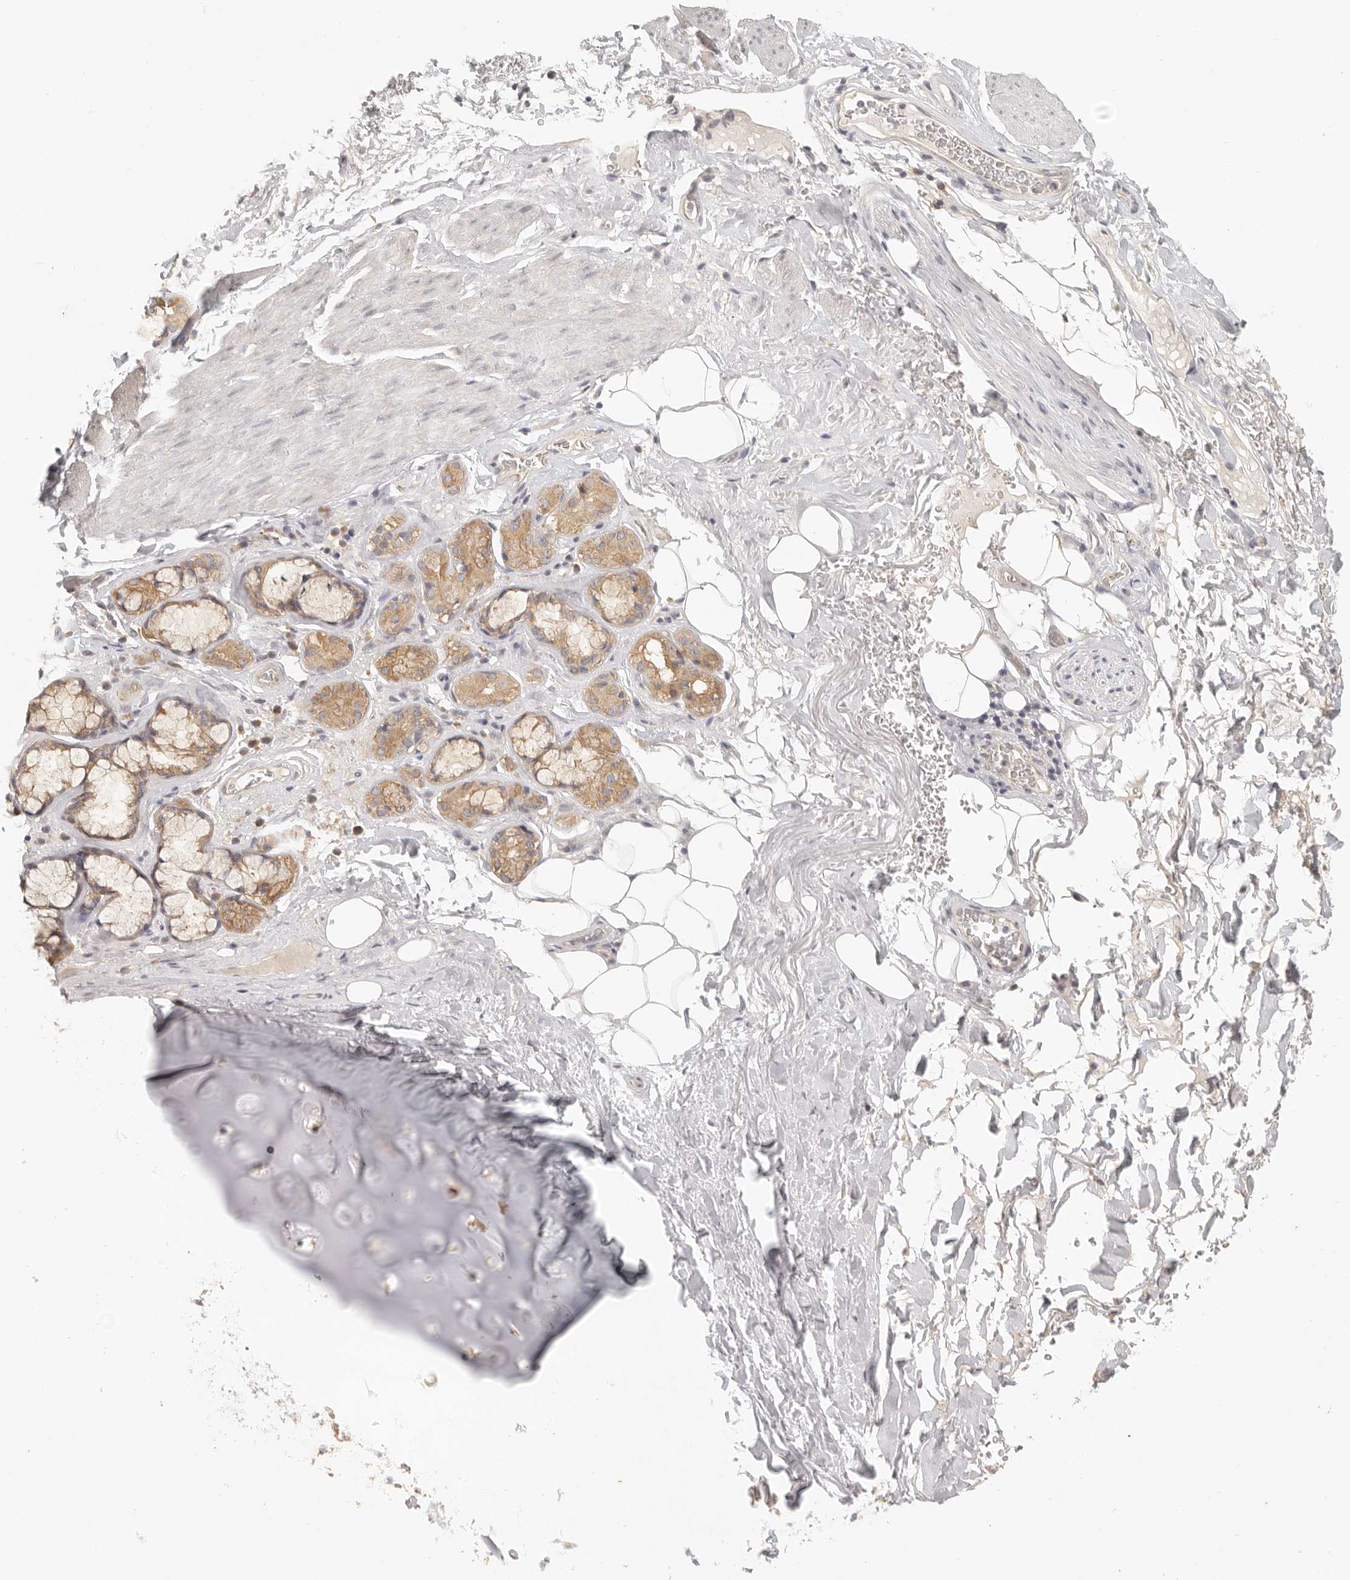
{"staining": {"intensity": "negative", "quantity": "none", "location": "none"}, "tissue": "adipose tissue", "cell_type": "Adipocytes", "image_type": "normal", "snomed": [{"axis": "morphology", "description": "Normal tissue, NOS"}, {"axis": "topography", "description": "Cartilage tissue"}], "caption": "The immunohistochemistry (IHC) micrograph has no significant expression in adipocytes of adipose tissue.", "gene": "AHDC1", "patient": {"sex": "female", "age": 63}}